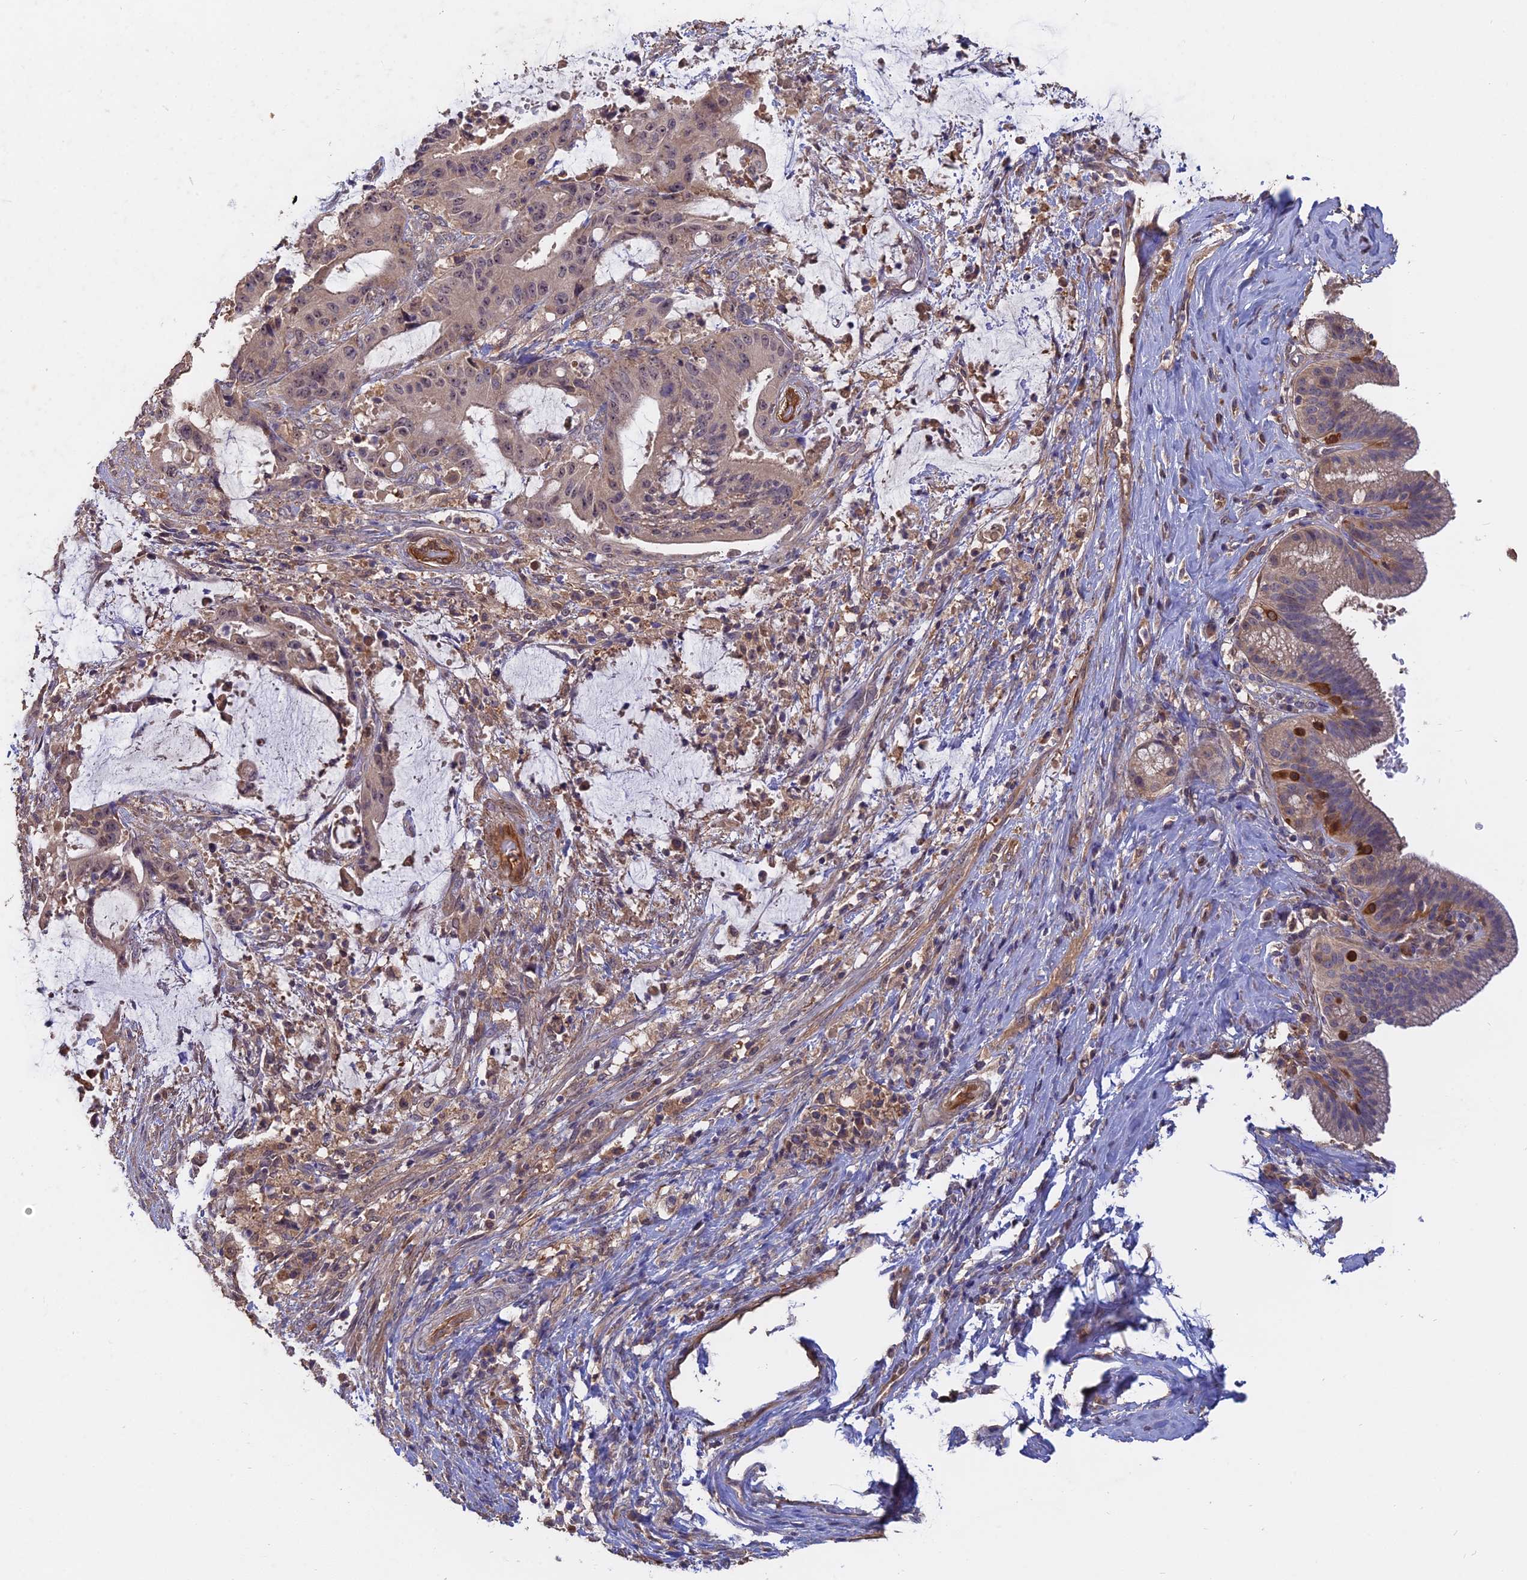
{"staining": {"intensity": "weak", "quantity": "25%-75%", "location": "cytoplasmic/membranous"}, "tissue": "liver cancer", "cell_type": "Tumor cells", "image_type": "cancer", "snomed": [{"axis": "morphology", "description": "Normal tissue, NOS"}, {"axis": "morphology", "description": "Cholangiocarcinoma"}, {"axis": "topography", "description": "Liver"}, {"axis": "topography", "description": "Peripheral nerve tissue"}], "caption": "IHC micrograph of cholangiocarcinoma (liver) stained for a protein (brown), which demonstrates low levels of weak cytoplasmic/membranous positivity in about 25%-75% of tumor cells.", "gene": "SAC3D1", "patient": {"sex": "female", "age": 73}}